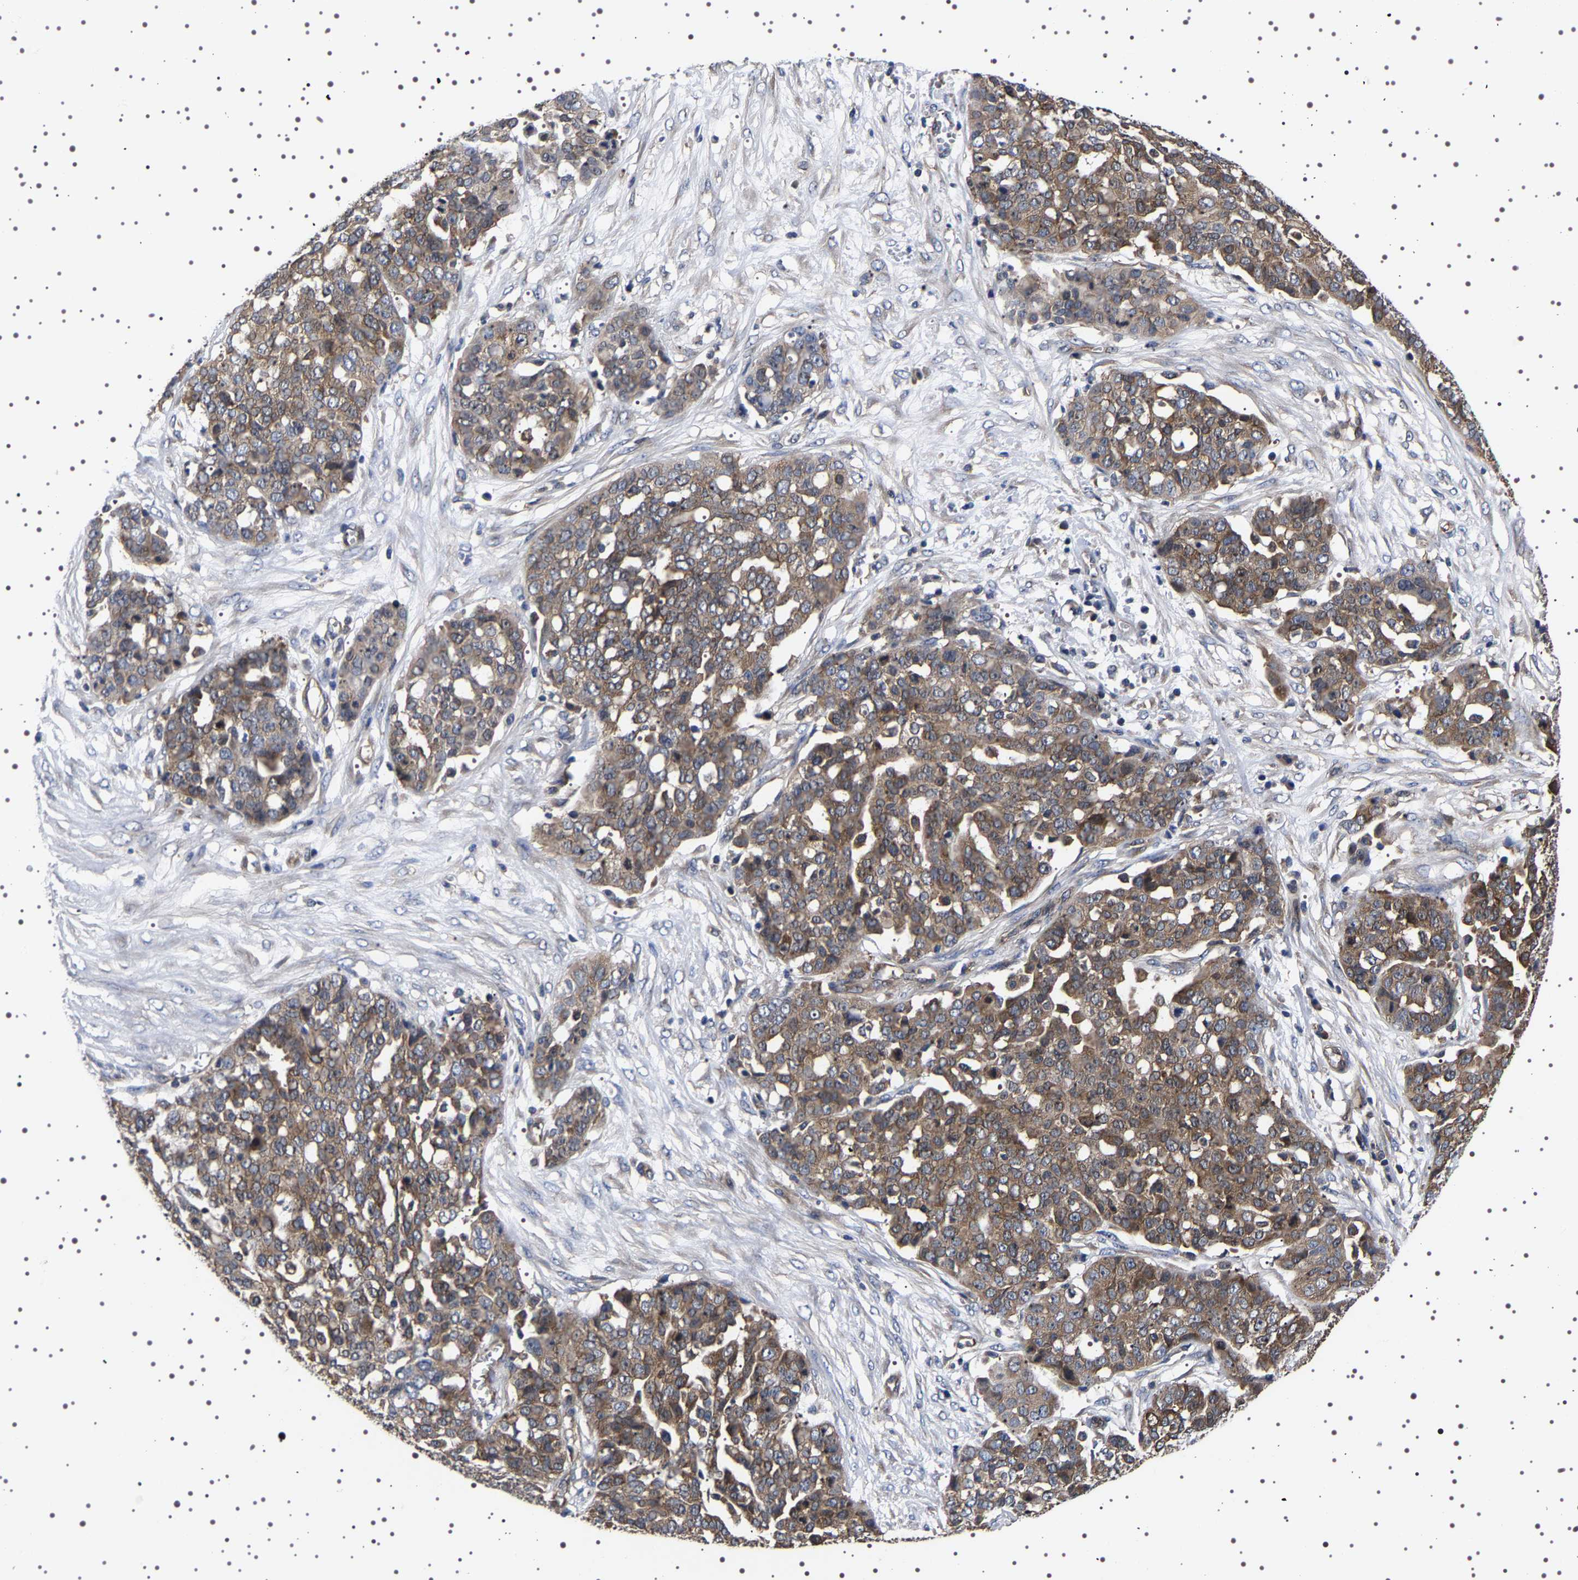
{"staining": {"intensity": "moderate", "quantity": ">75%", "location": "cytoplasmic/membranous"}, "tissue": "ovarian cancer", "cell_type": "Tumor cells", "image_type": "cancer", "snomed": [{"axis": "morphology", "description": "Cystadenocarcinoma, serous, NOS"}, {"axis": "topography", "description": "Soft tissue"}, {"axis": "topography", "description": "Ovary"}], "caption": "Tumor cells display medium levels of moderate cytoplasmic/membranous positivity in about >75% of cells in serous cystadenocarcinoma (ovarian). The staining was performed using DAB (3,3'-diaminobenzidine) to visualize the protein expression in brown, while the nuclei were stained in blue with hematoxylin (Magnification: 20x).", "gene": "DARS1", "patient": {"sex": "female", "age": 57}}